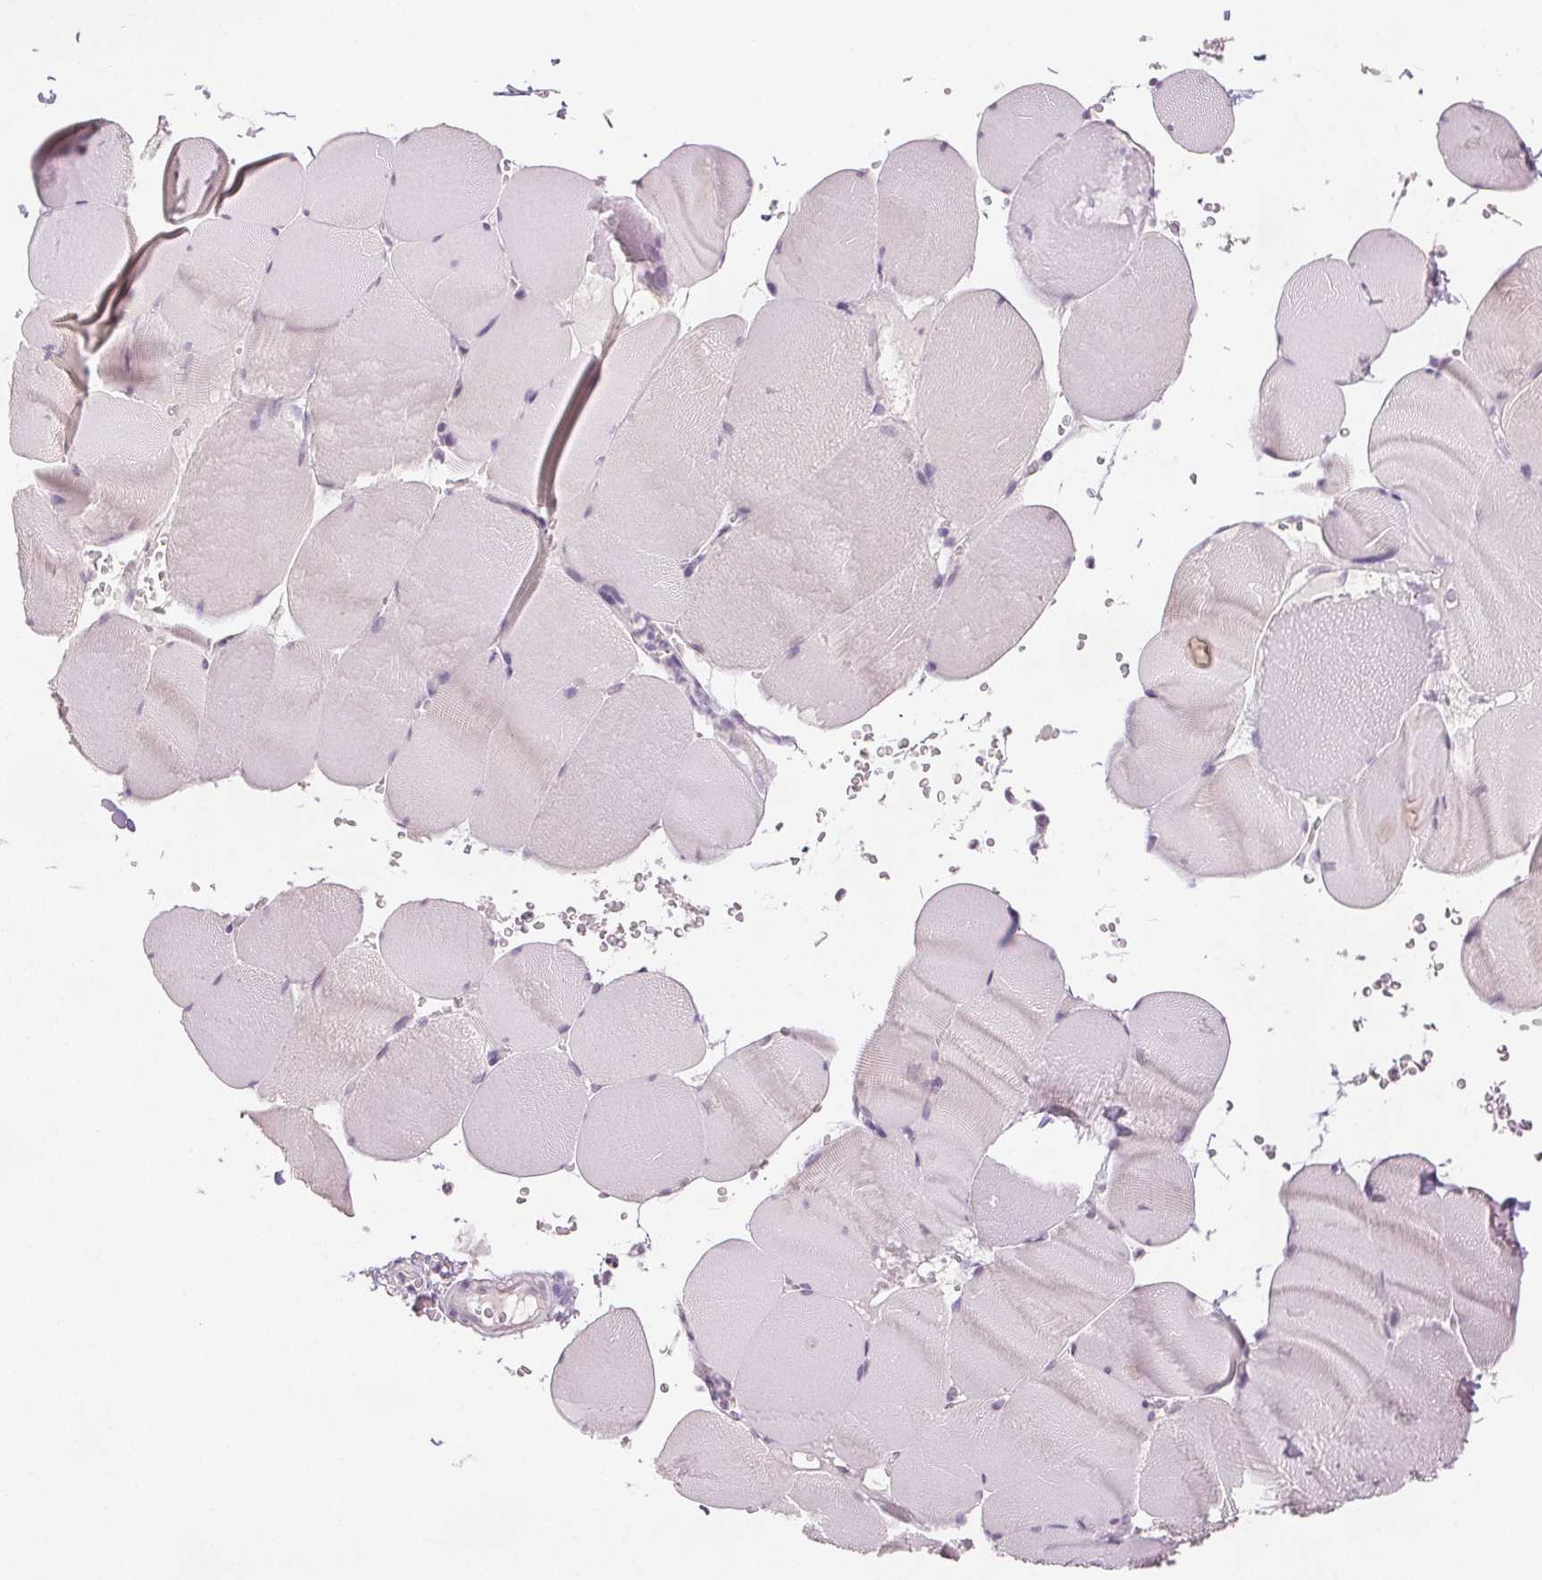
{"staining": {"intensity": "negative", "quantity": "none", "location": "none"}, "tissue": "skeletal muscle", "cell_type": "Myocytes", "image_type": "normal", "snomed": [{"axis": "morphology", "description": "Normal tissue, NOS"}, {"axis": "topography", "description": "Skeletal muscle"}, {"axis": "topography", "description": "Head-Neck"}], "caption": "This is an immunohistochemistry histopathology image of unremarkable skeletal muscle. There is no positivity in myocytes.", "gene": "SCGN", "patient": {"sex": "male", "age": 66}}